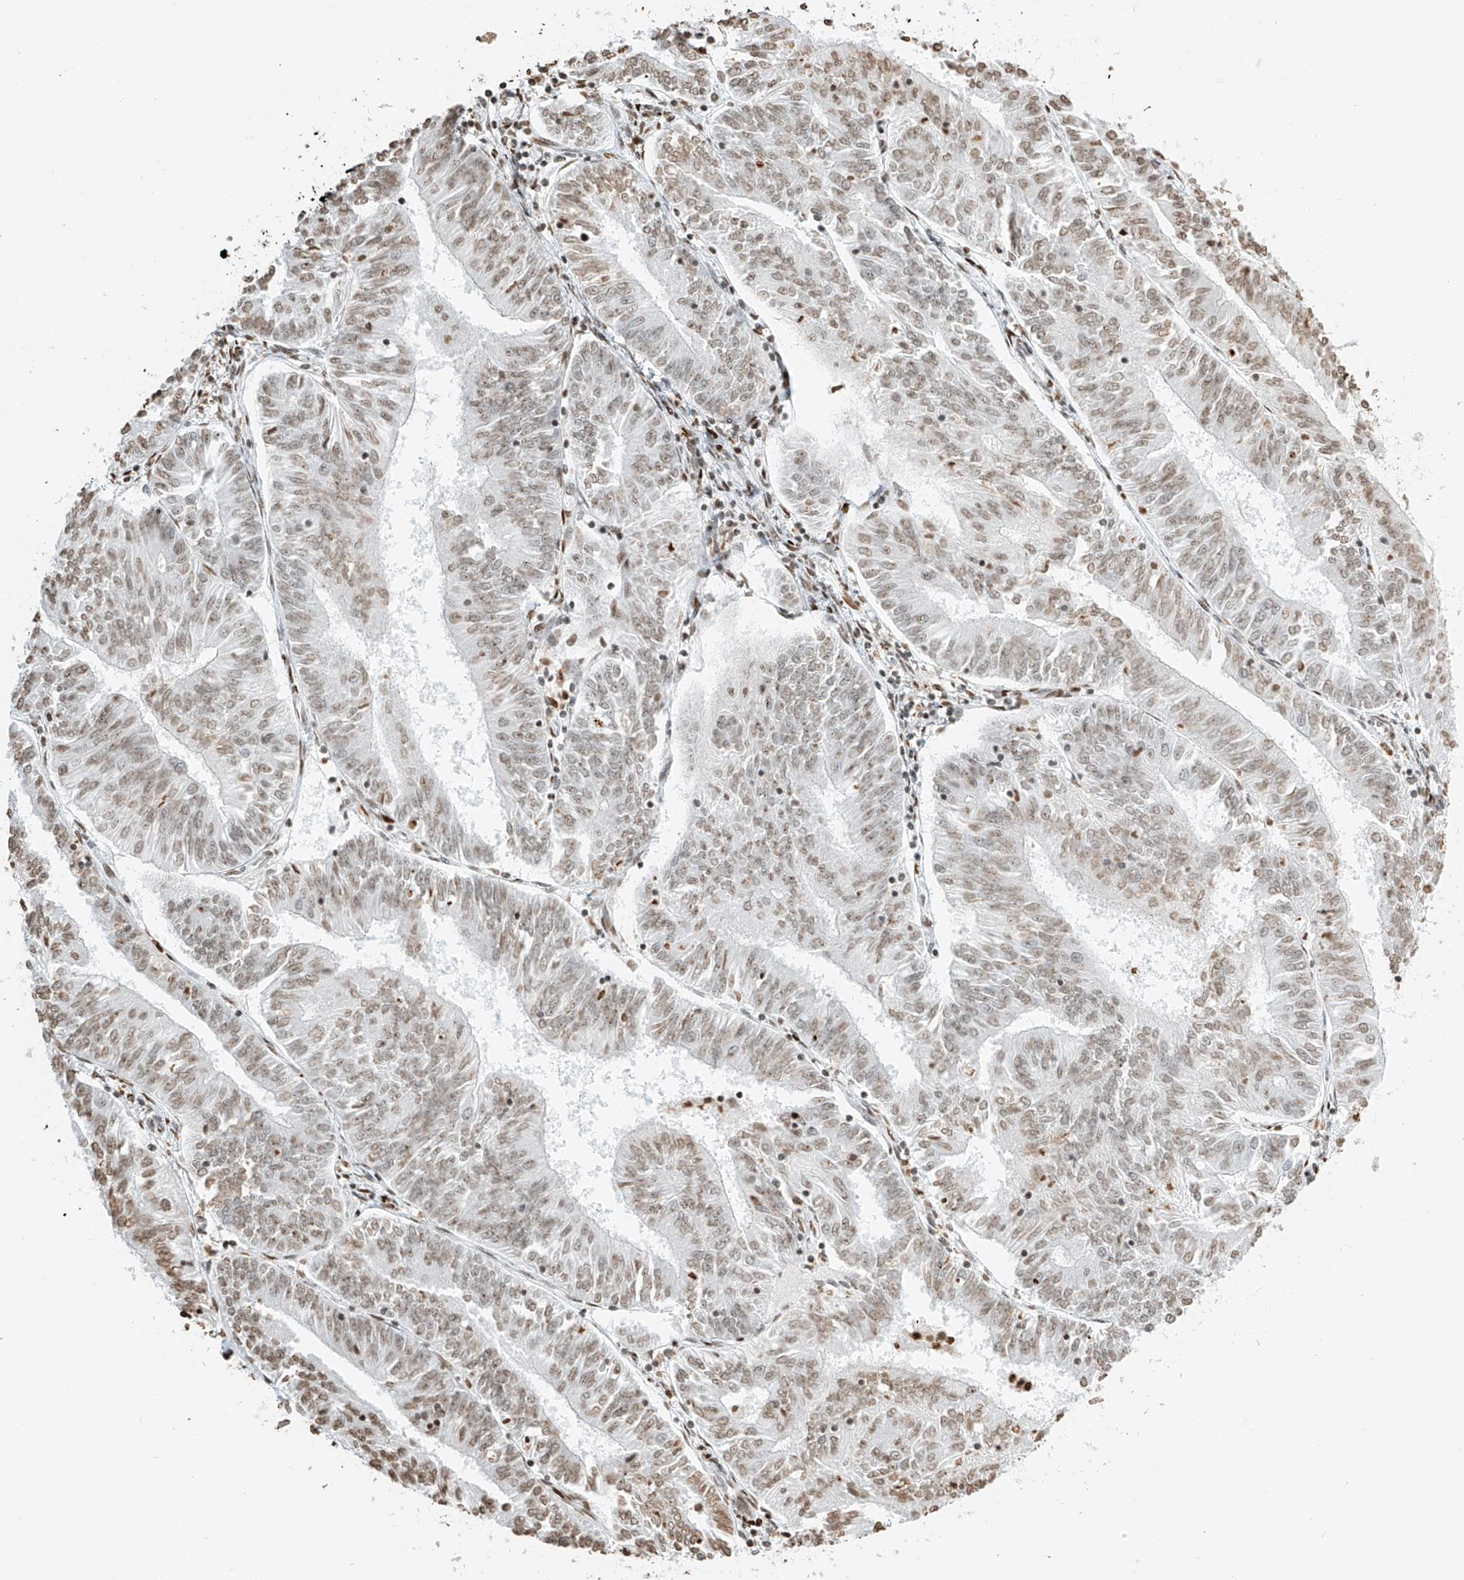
{"staining": {"intensity": "moderate", "quantity": "25%-75%", "location": "nuclear"}, "tissue": "endometrial cancer", "cell_type": "Tumor cells", "image_type": "cancer", "snomed": [{"axis": "morphology", "description": "Adenocarcinoma, NOS"}, {"axis": "topography", "description": "Endometrium"}], "caption": "Endometrial adenocarcinoma stained for a protein demonstrates moderate nuclear positivity in tumor cells.", "gene": "C17orf58", "patient": {"sex": "female", "age": 58}}